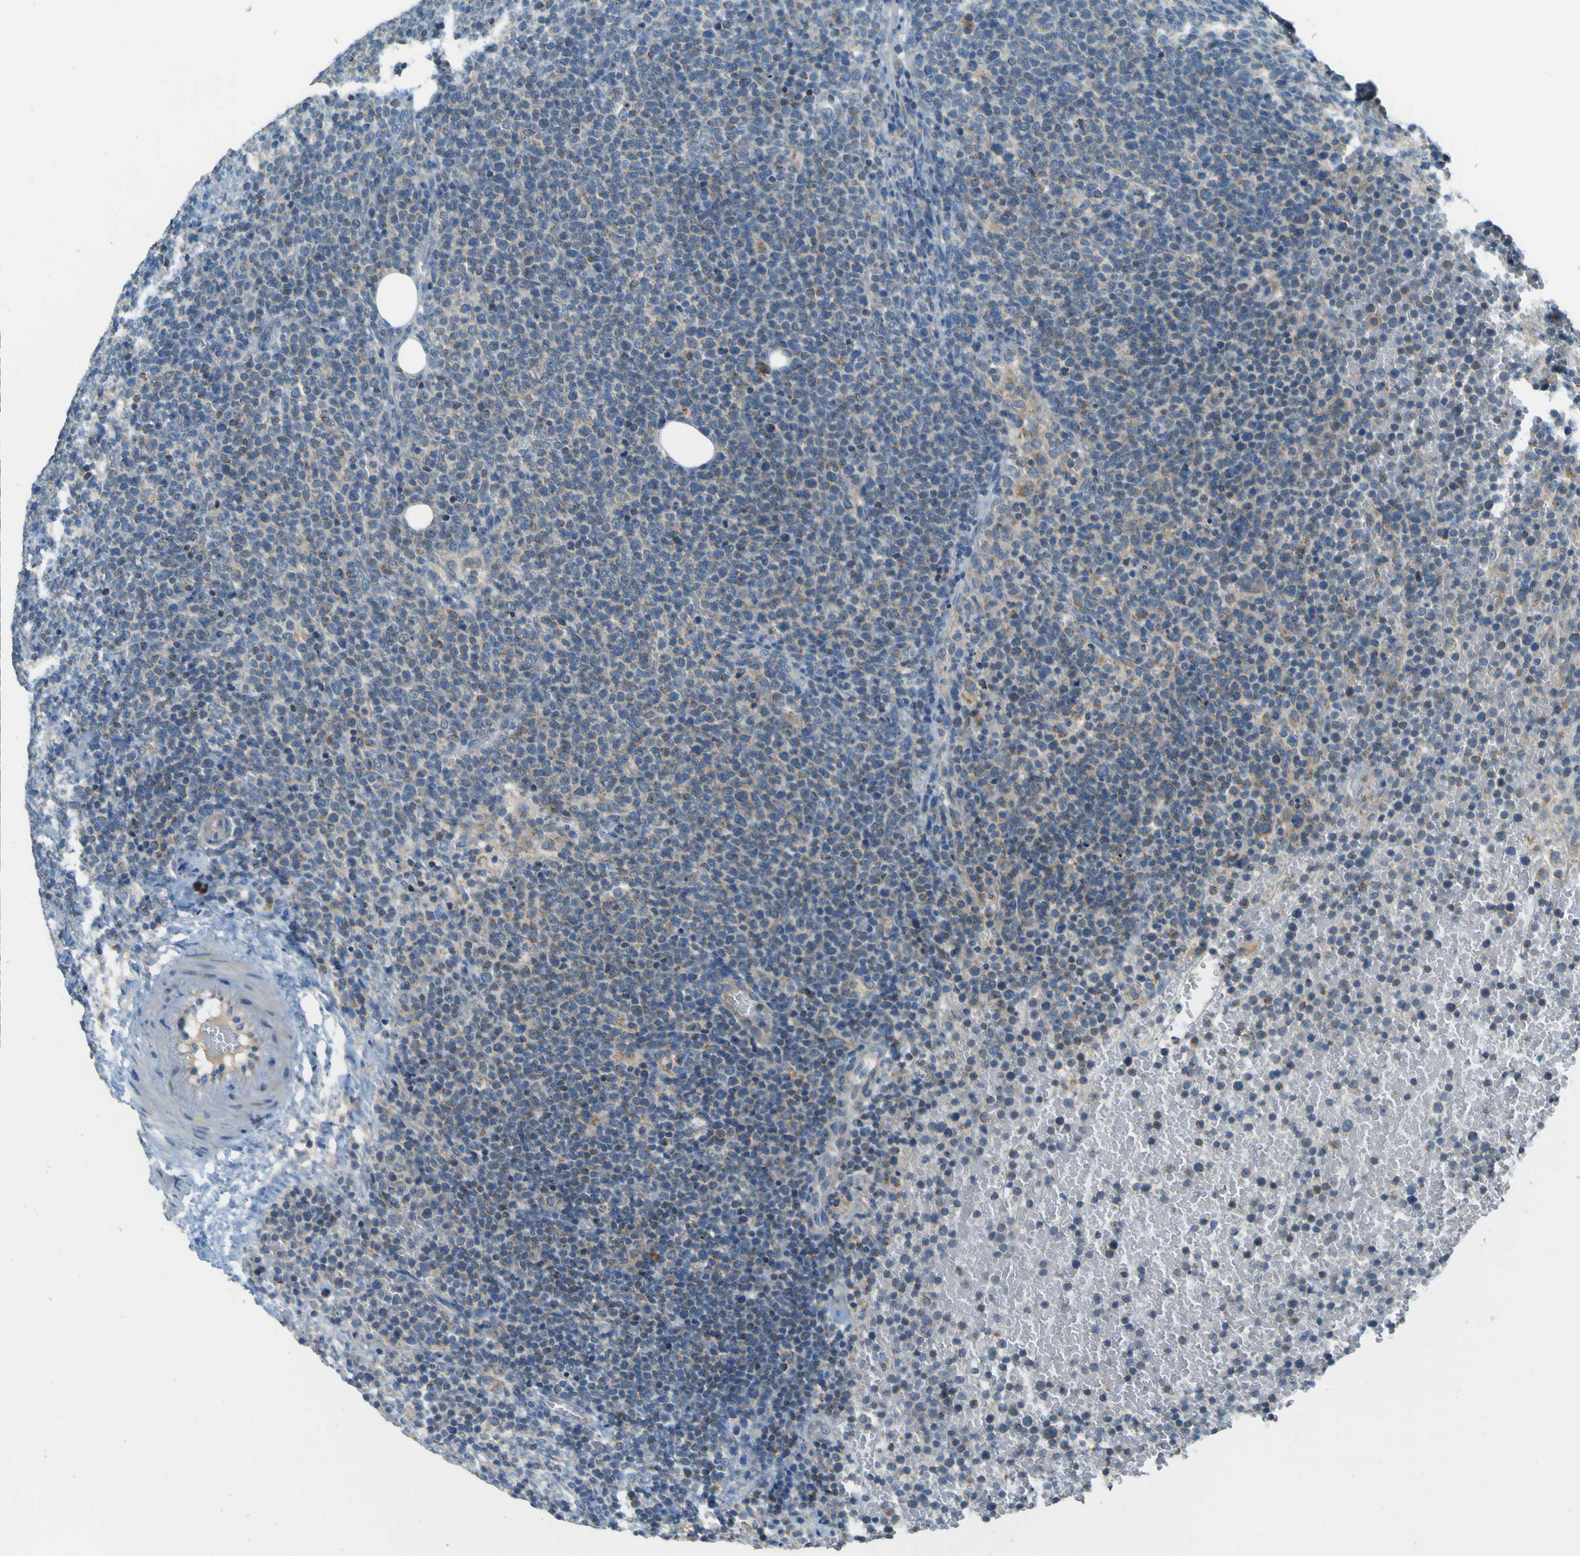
{"staining": {"intensity": "negative", "quantity": "none", "location": "none"}, "tissue": "lymphoma", "cell_type": "Tumor cells", "image_type": "cancer", "snomed": [{"axis": "morphology", "description": "Malignant lymphoma, non-Hodgkin's type, High grade"}, {"axis": "topography", "description": "Lymph node"}], "caption": "Photomicrograph shows no significant protein expression in tumor cells of lymphoma.", "gene": "FKTN", "patient": {"sex": "male", "age": 61}}